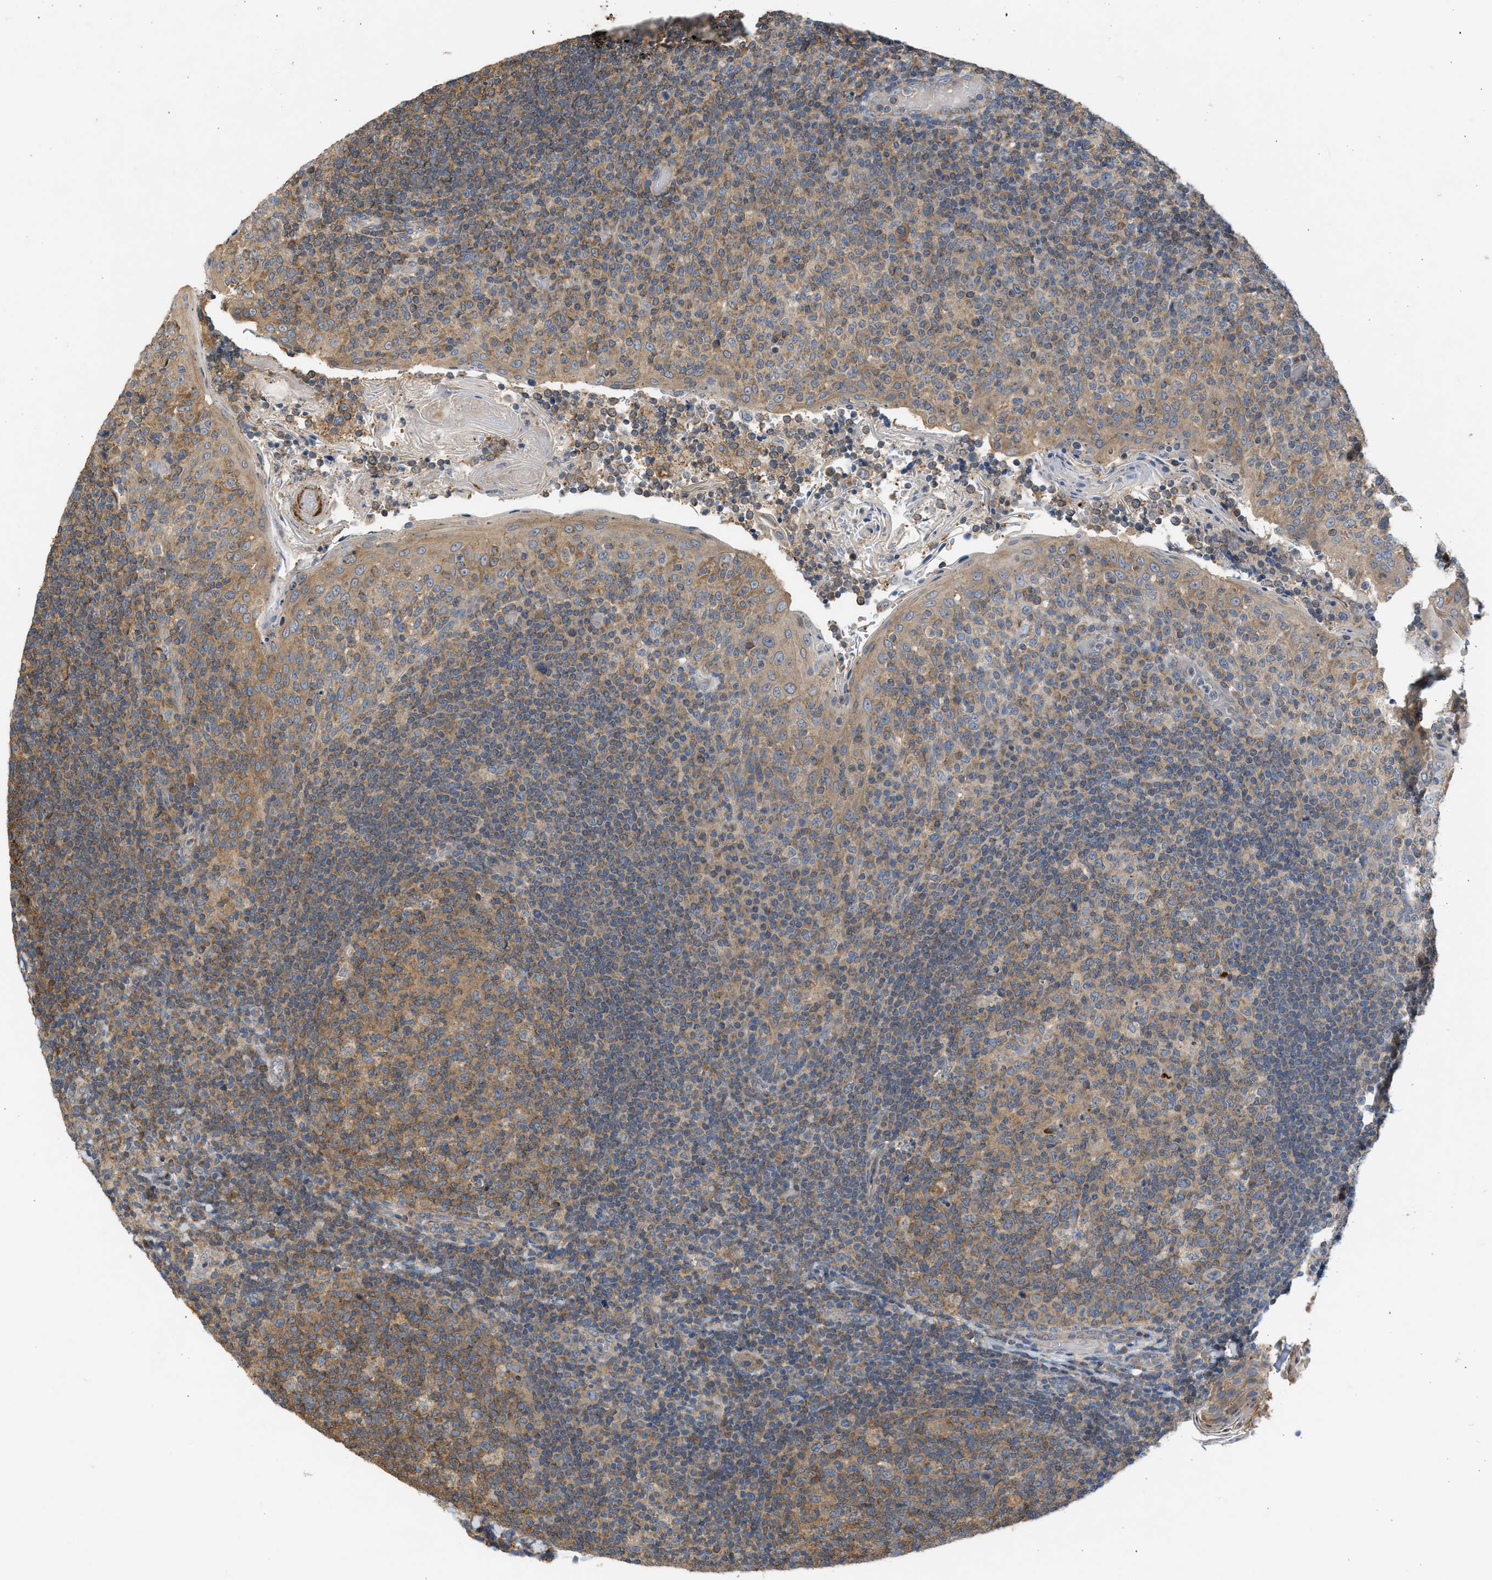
{"staining": {"intensity": "moderate", "quantity": ">75%", "location": "cytoplasmic/membranous"}, "tissue": "tonsil", "cell_type": "Germinal center cells", "image_type": "normal", "snomed": [{"axis": "morphology", "description": "Normal tissue, NOS"}, {"axis": "topography", "description": "Tonsil"}], "caption": "A brown stain shows moderate cytoplasmic/membranous positivity of a protein in germinal center cells of unremarkable tonsil. The staining was performed using DAB (3,3'-diaminobenzidine), with brown indicating positive protein expression. Nuclei are stained blue with hematoxylin.", "gene": "CYP1A1", "patient": {"sex": "female", "age": 19}}